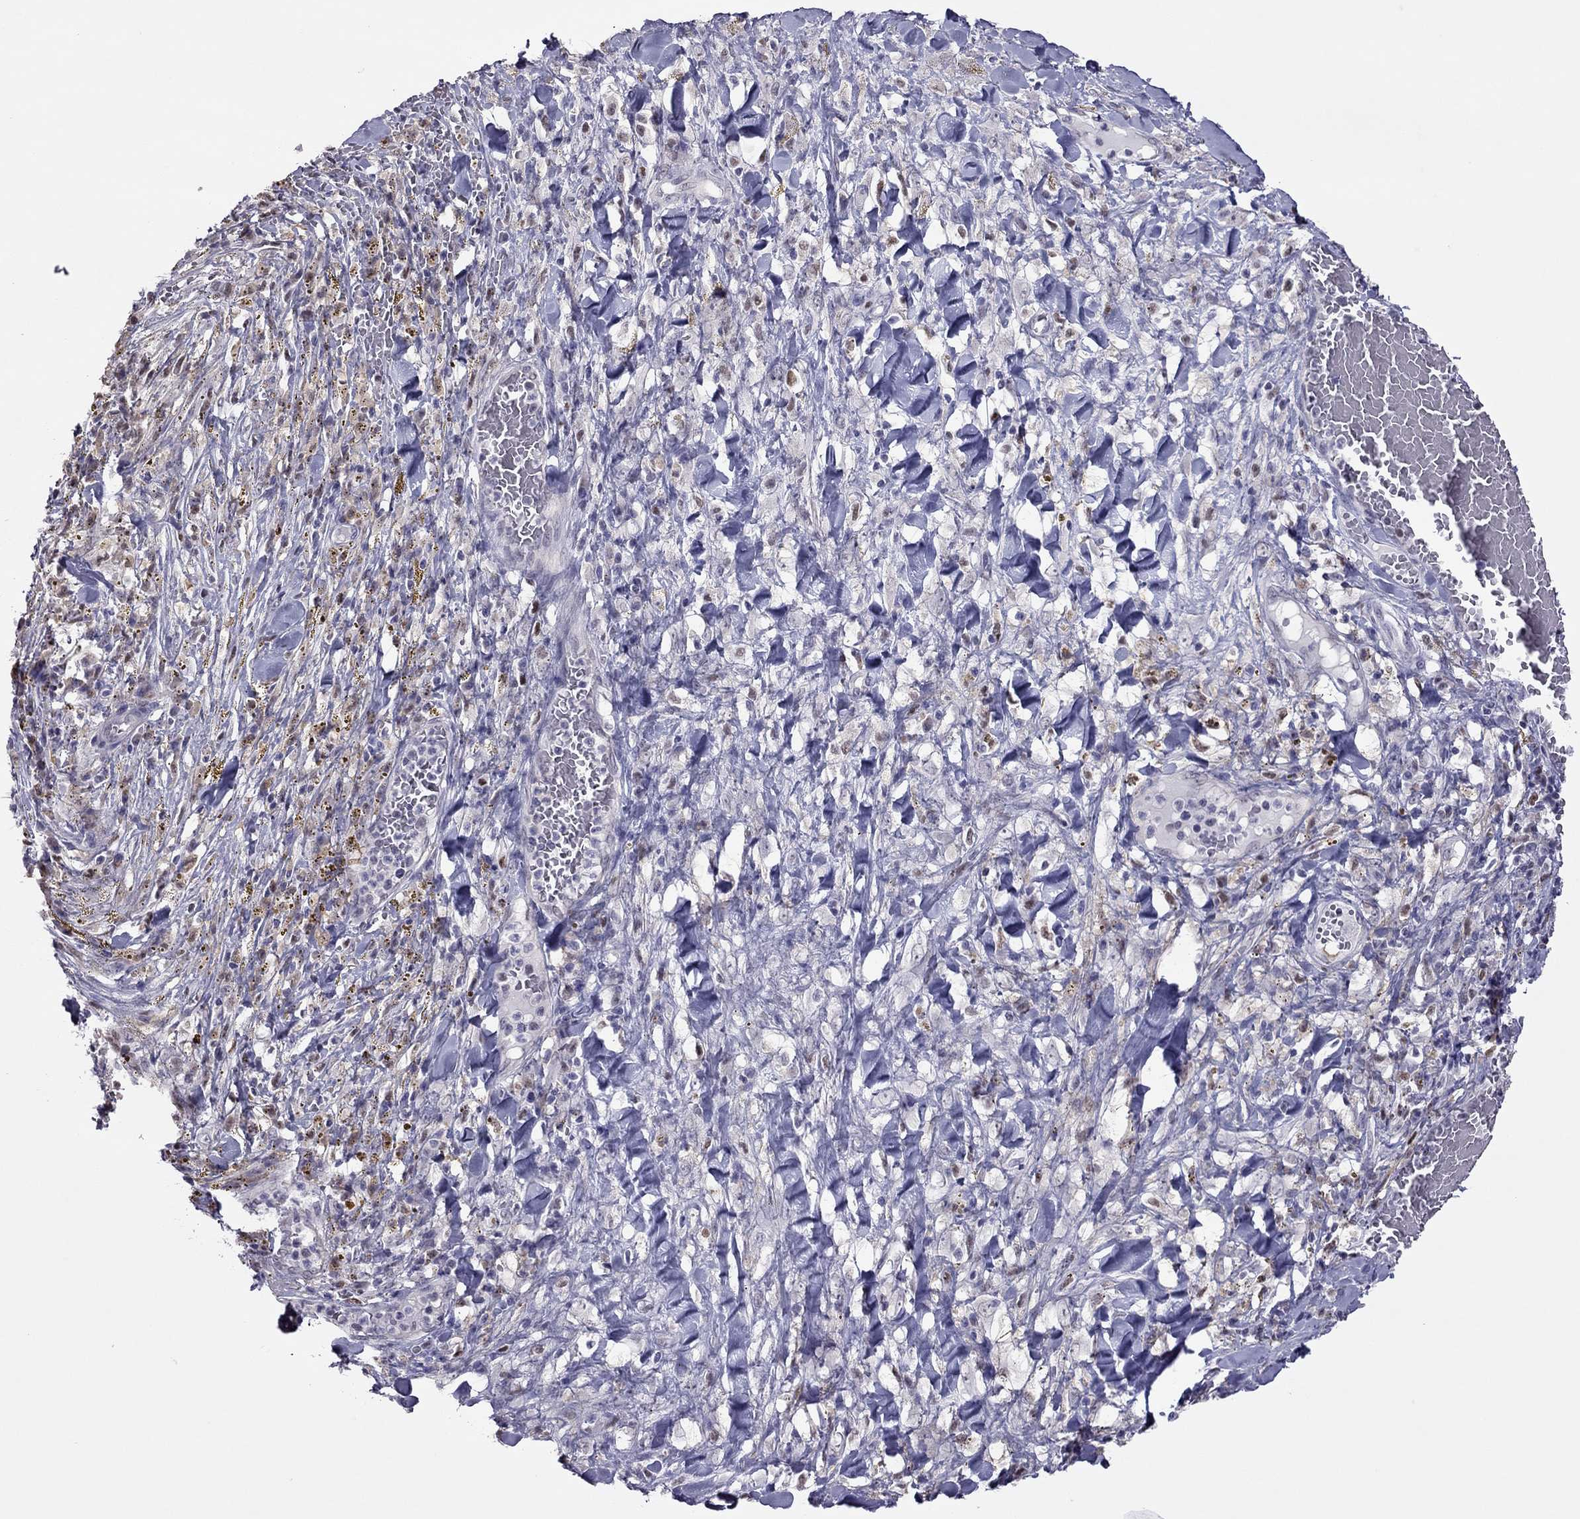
{"staining": {"intensity": "negative", "quantity": "none", "location": "none"}, "tissue": "melanoma", "cell_type": "Tumor cells", "image_type": "cancer", "snomed": [{"axis": "morphology", "description": "Malignant melanoma, NOS"}, {"axis": "topography", "description": "Skin"}], "caption": "Immunohistochemistry histopathology image of neoplastic tissue: human melanoma stained with DAB (3,3'-diaminobenzidine) displays no significant protein staining in tumor cells. (Brightfield microscopy of DAB immunohistochemistry at high magnification).", "gene": "SPINT3", "patient": {"sex": "female", "age": 91}}